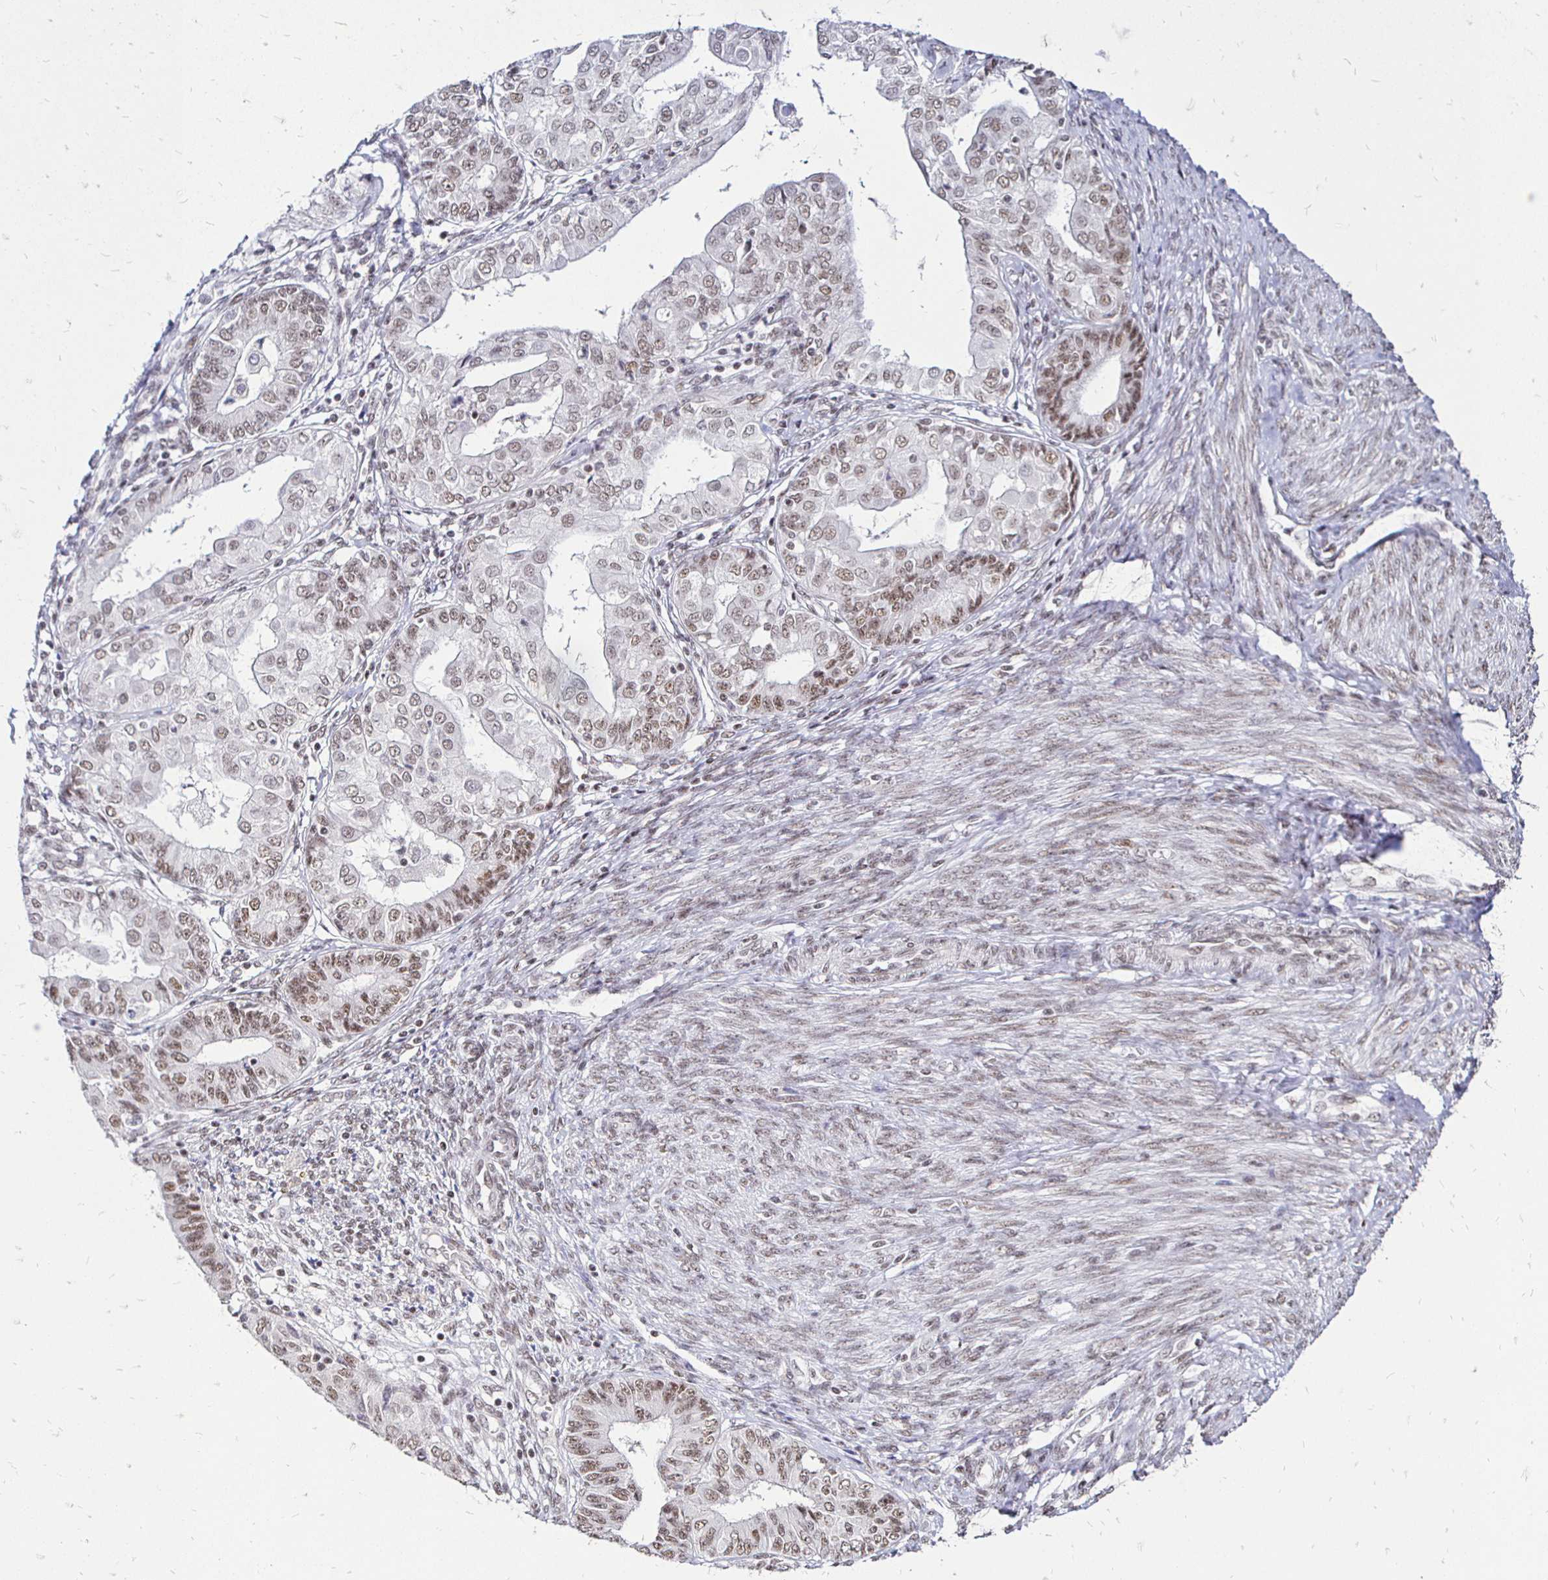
{"staining": {"intensity": "weak", "quantity": "25%-75%", "location": "nuclear"}, "tissue": "endometrial cancer", "cell_type": "Tumor cells", "image_type": "cancer", "snomed": [{"axis": "morphology", "description": "Adenocarcinoma, NOS"}, {"axis": "topography", "description": "Endometrium"}], "caption": "Immunohistochemical staining of human endometrial adenocarcinoma reveals low levels of weak nuclear protein expression in about 25%-75% of tumor cells. (Stains: DAB in brown, nuclei in blue, Microscopy: brightfield microscopy at high magnification).", "gene": "SIN3A", "patient": {"sex": "female", "age": 68}}